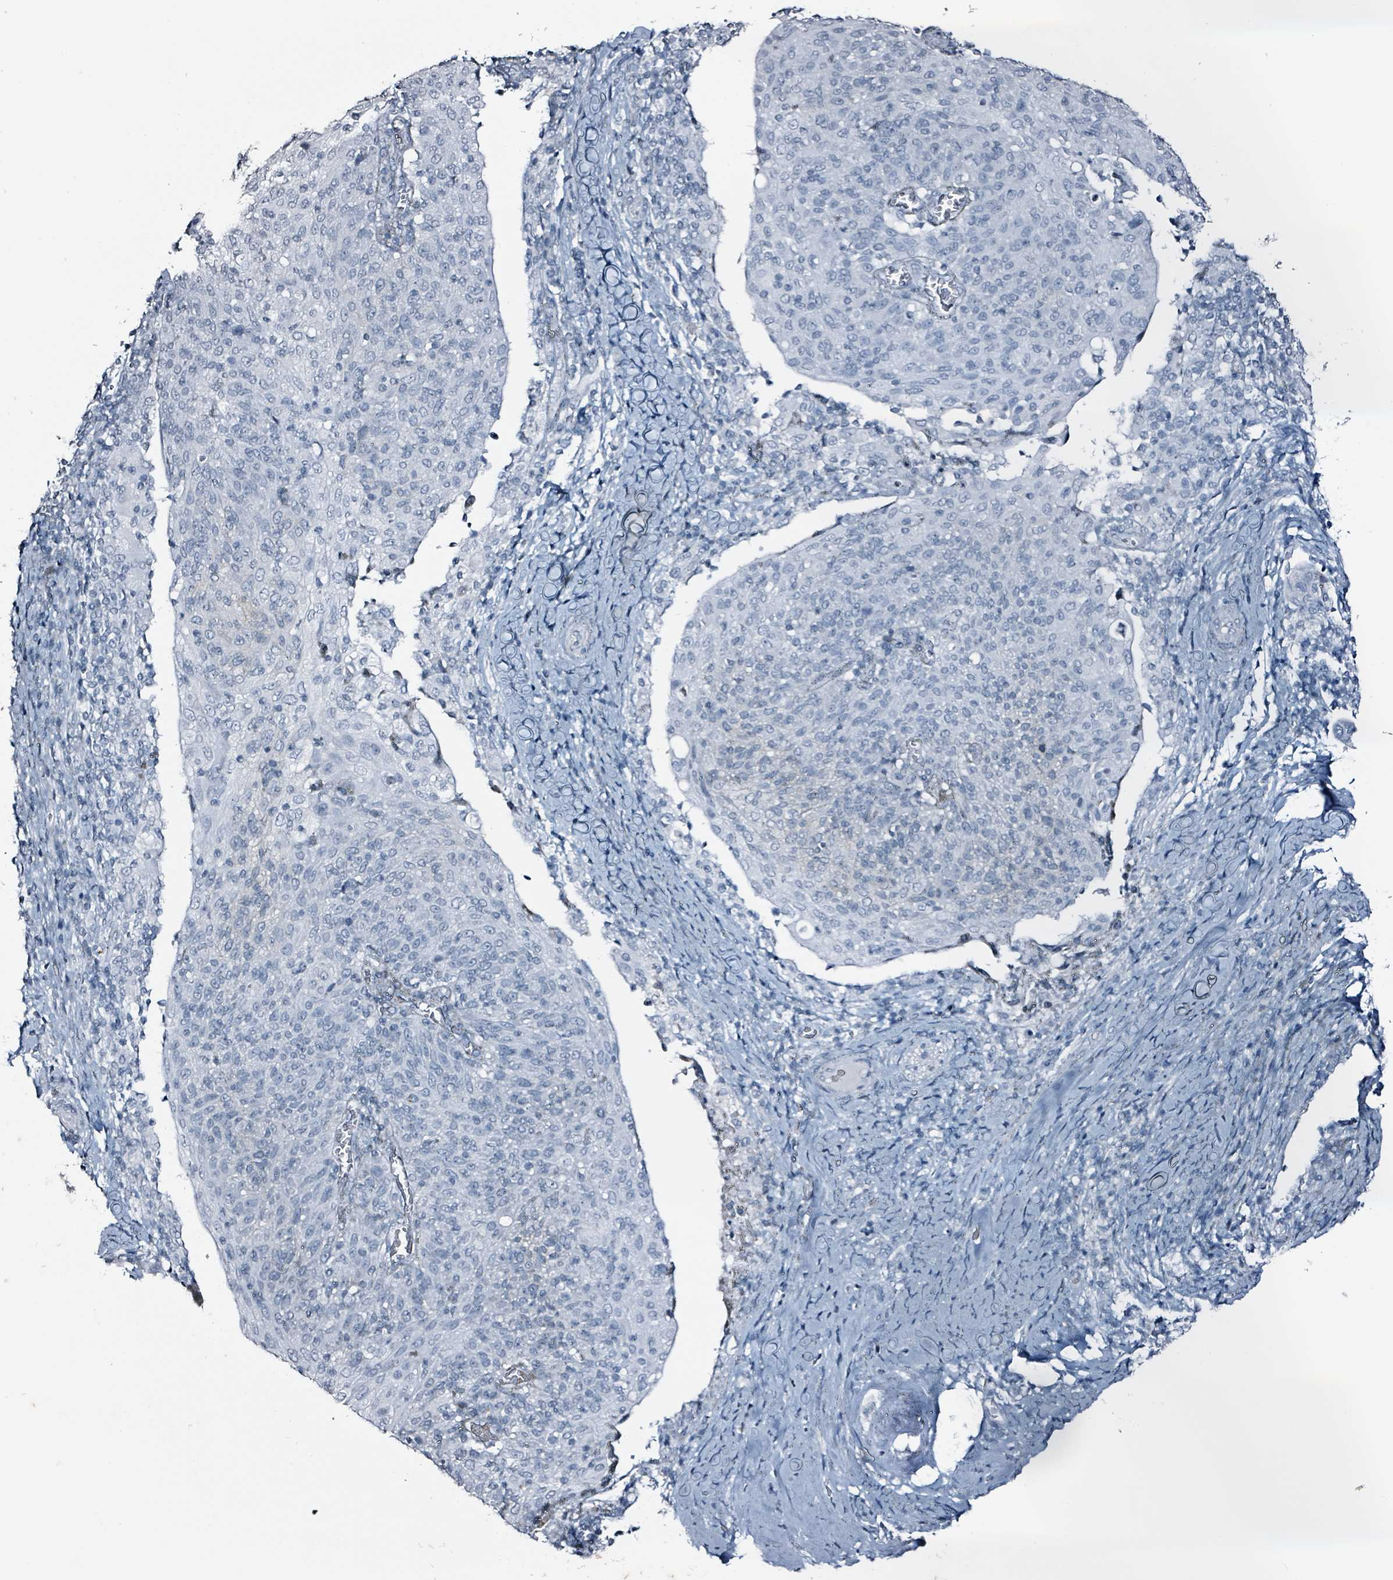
{"staining": {"intensity": "negative", "quantity": "none", "location": "none"}, "tissue": "cervical cancer", "cell_type": "Tumor cells", "image_type": "cancer", "snomed": [{"axis": "morphology", "description": "Squamous cell carcinoma, NOS"}, {"axis": "topography", "description": "Cervix"}], "caption": "Tumor cells show no significant positivity in squamous cell carcinoma (cervical). (Brightfield microscopy of DAB (3,3'-diaminobenzidine) IHC at high magnification).", "gene": "CA9", "patient": {"sex": "female", "age": 52}}